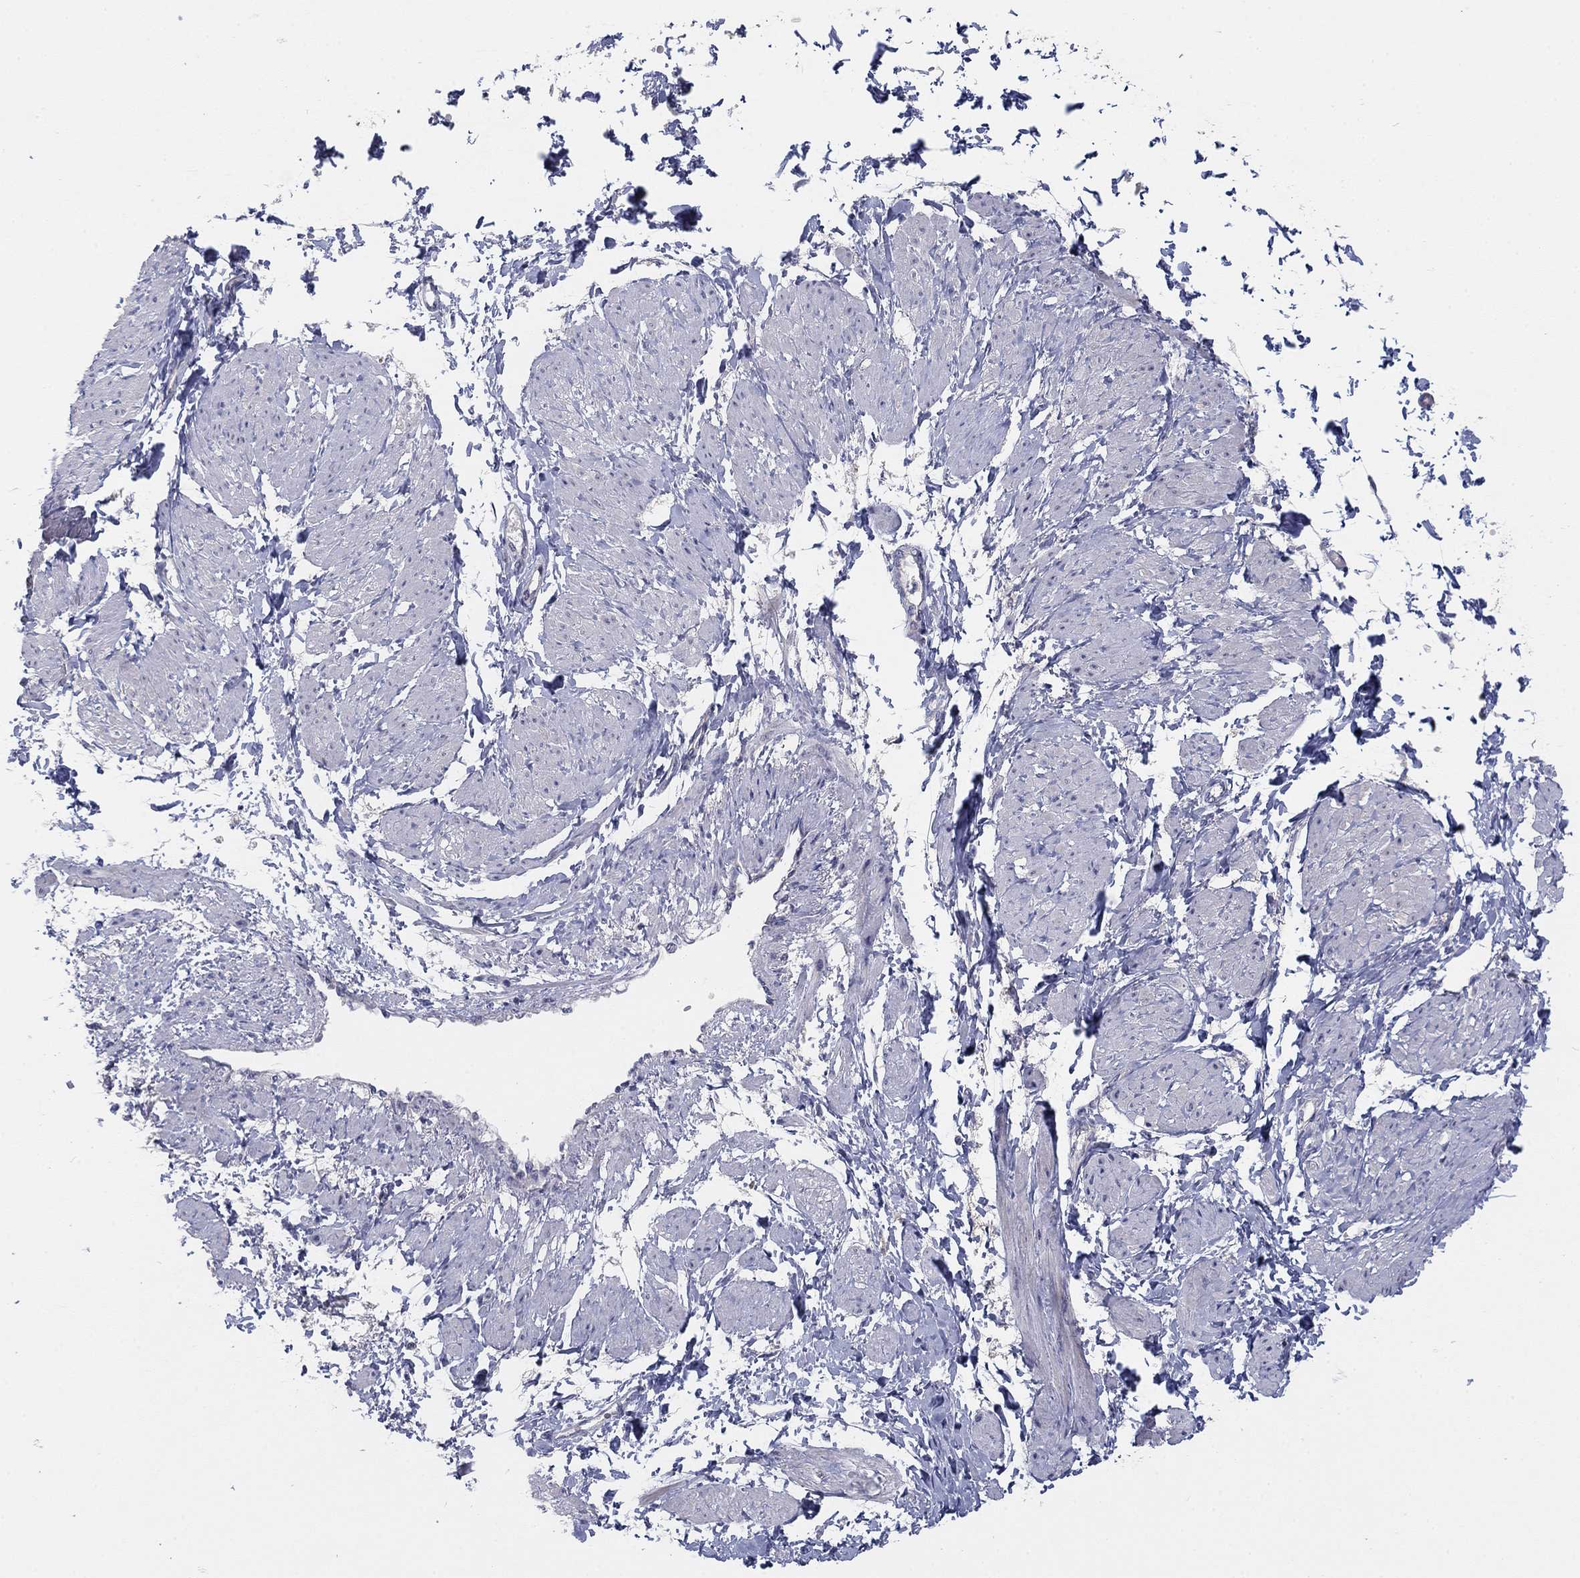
{"staining": {"intensity": "negative", "quantity": "none", "location": "none"}, "tissue": "smooth muscle", "cell_type": "Smooth muscle cells", "image_type": "normal", "snomed": [{"axis": "morphology", "description": "Normal tissue, NOS"}, {"axis": "topography", "description": "Smooth muscle"}, {"axis": "topography", "description": "Uterus"}], "caption": "Smooth muscle cells are negative for protein expression in normal human smooth muscle. (Stains: DAB (3,3'-diaminobenzidine) immunohistochemistry (IHC) with hematoxylin counter stain, Microscopy: brightfield microscopy at high magnification).", "gene": "AMN1", "patient": {"sex": "female", "age": 39}}